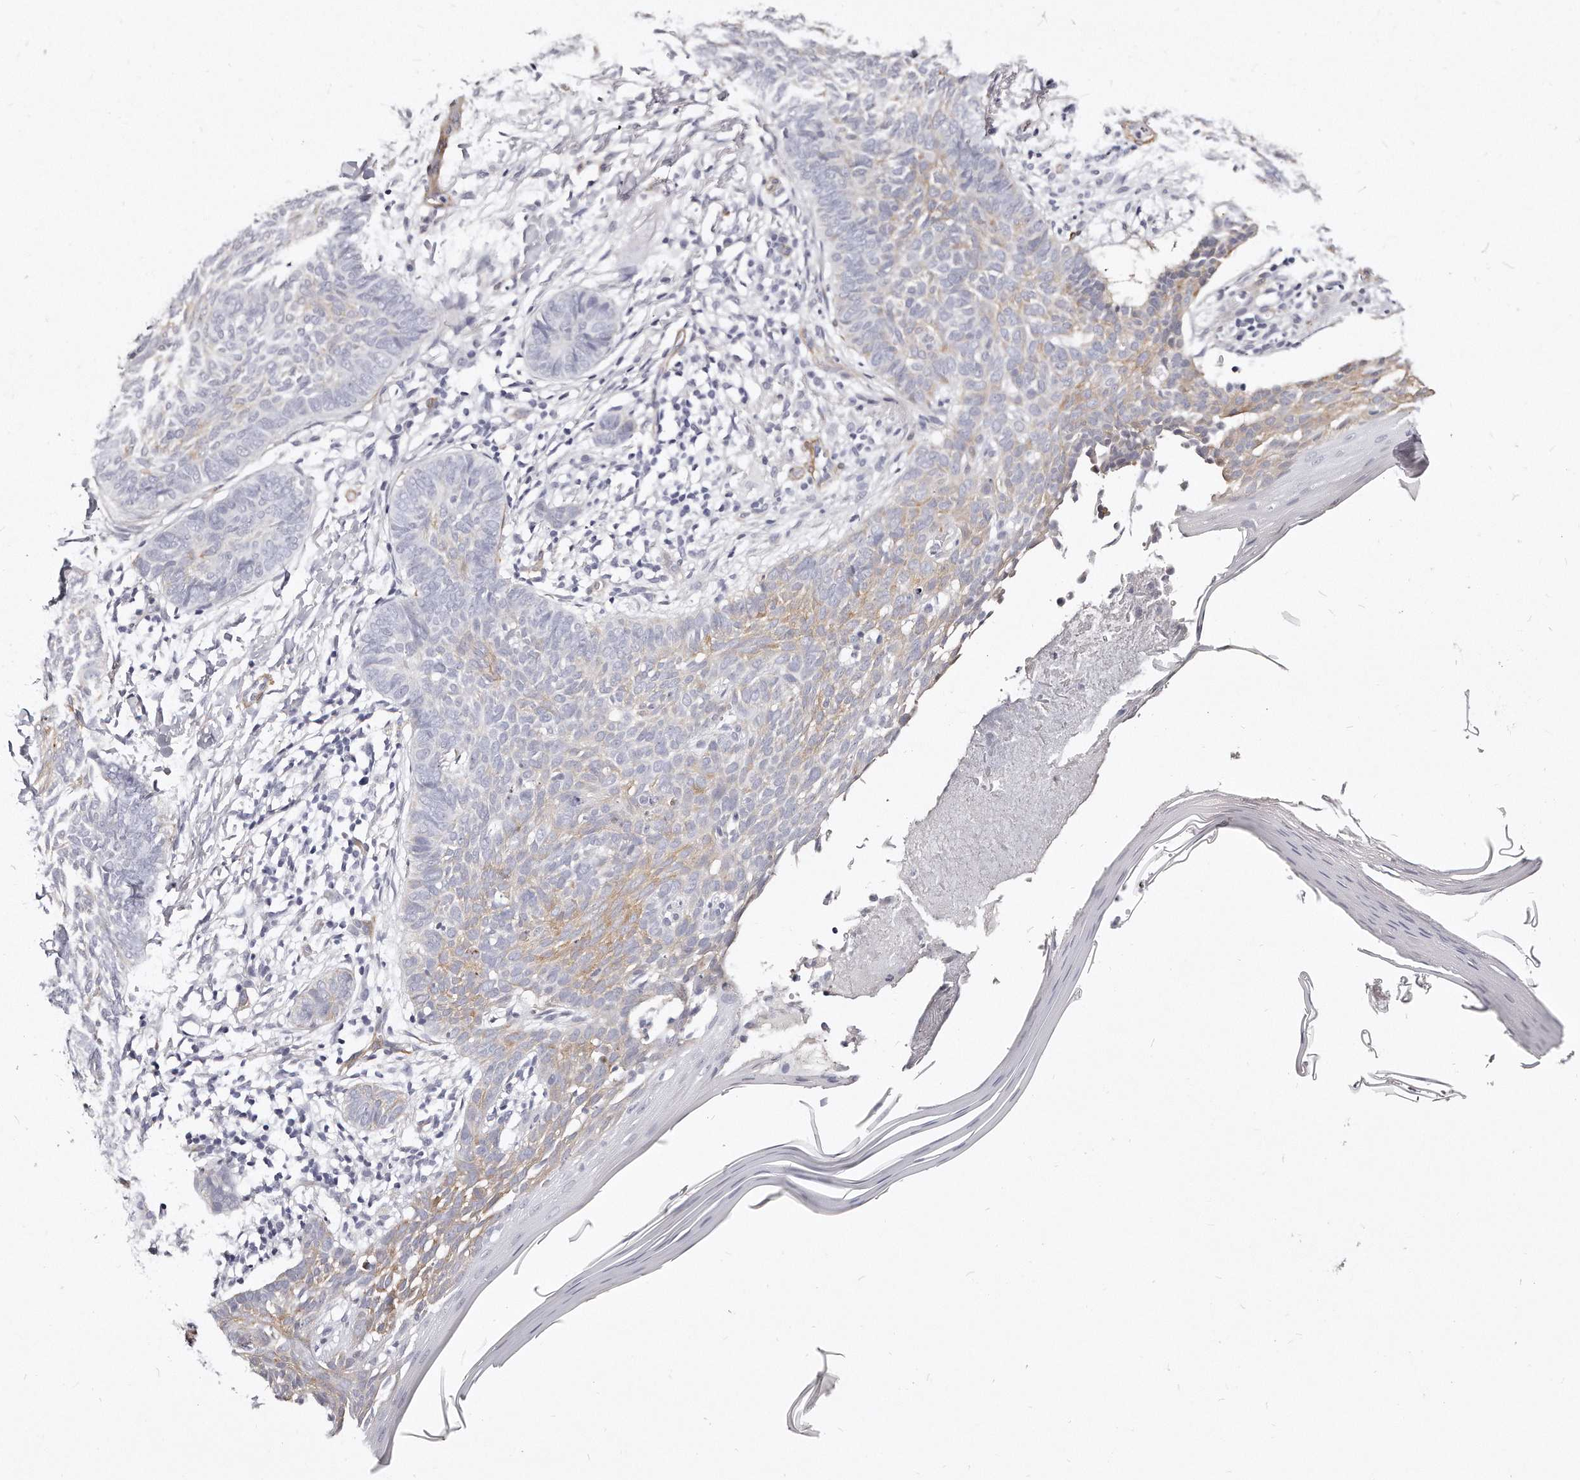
{"staining": {"intensity": "negative", "quantity": "none", "location": "none"}, "tissue": "skin cancer", "cell_type": "Tumor cells", "image_type": "cancer", "snomed": [{"axis": "morphology", "description": "Normal tissue, NOS"}, {"axis": "morphology", "description": "Basal cell carcinoma"}, {"axis": "topography", "description": "Skin"}], "caption": "This is an immunohistochemistry (IHC) histopathology image of skin cancer. There is no positivity in tumor cells.", "gene": "LMOD1", "patient": {"sex": "male", "age": 50}}